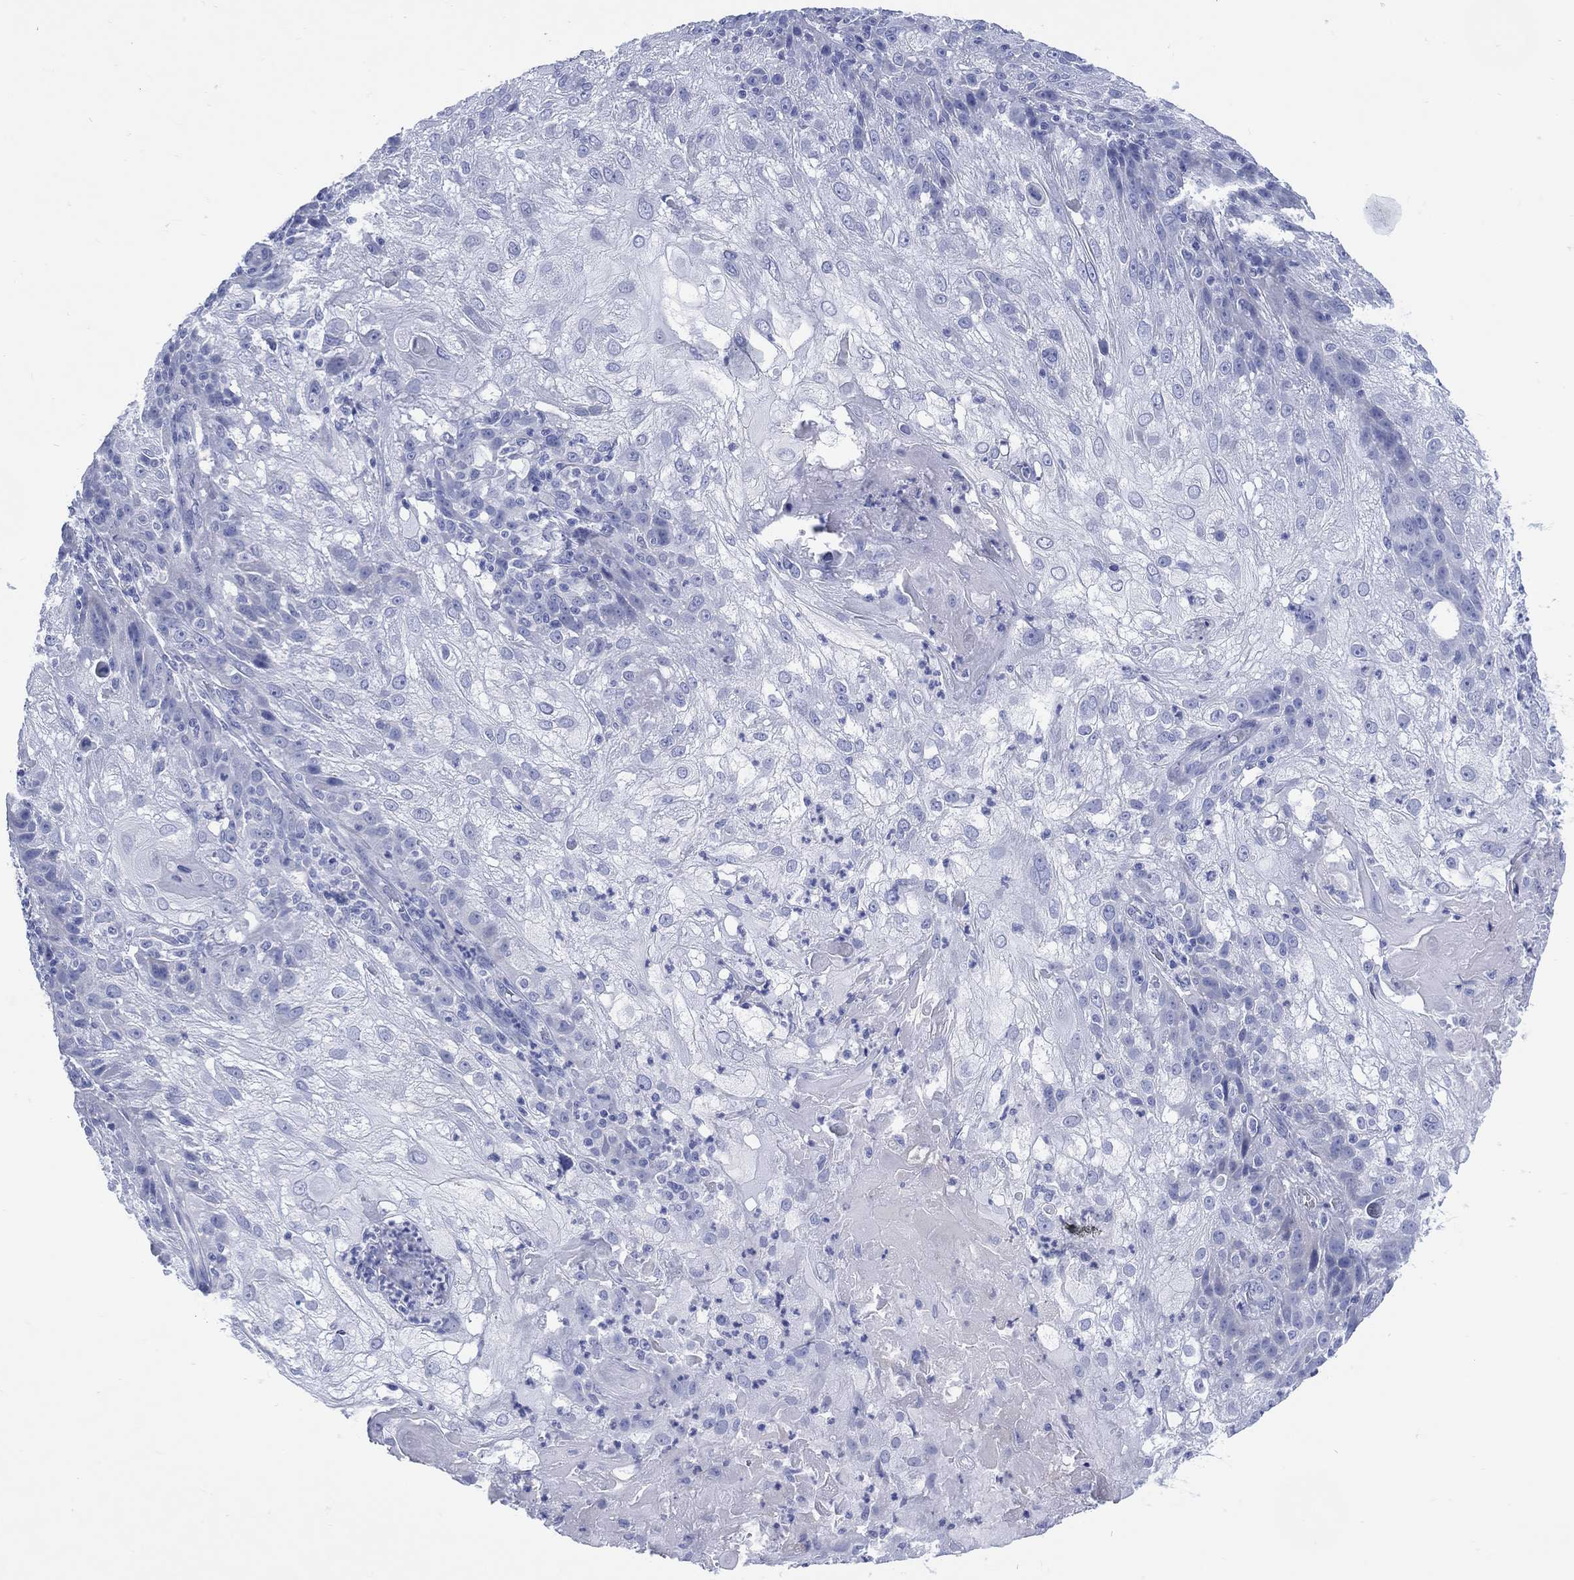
{"staining": {"intensity": "negative", "quantity": "none", "location": "none"}, "tissue": "skin cancer", "cell_type": "Tumor cells", "image_type": "cancer", "snomed": [{"axis": "morphology", "description": "Normal tissue, NOS"}, {"axis": "morphology", "description": "Squamous cell carcinoma, NOS"}, {"axis": "topography", "description": "Skin"}], "caption": "The photomicrograph reveals no significant staining in tumor cells of skin cancer (squamous cell carcinoma).", "gene": "LRRD1", "patient": {"sex": "female", "age": 83}}